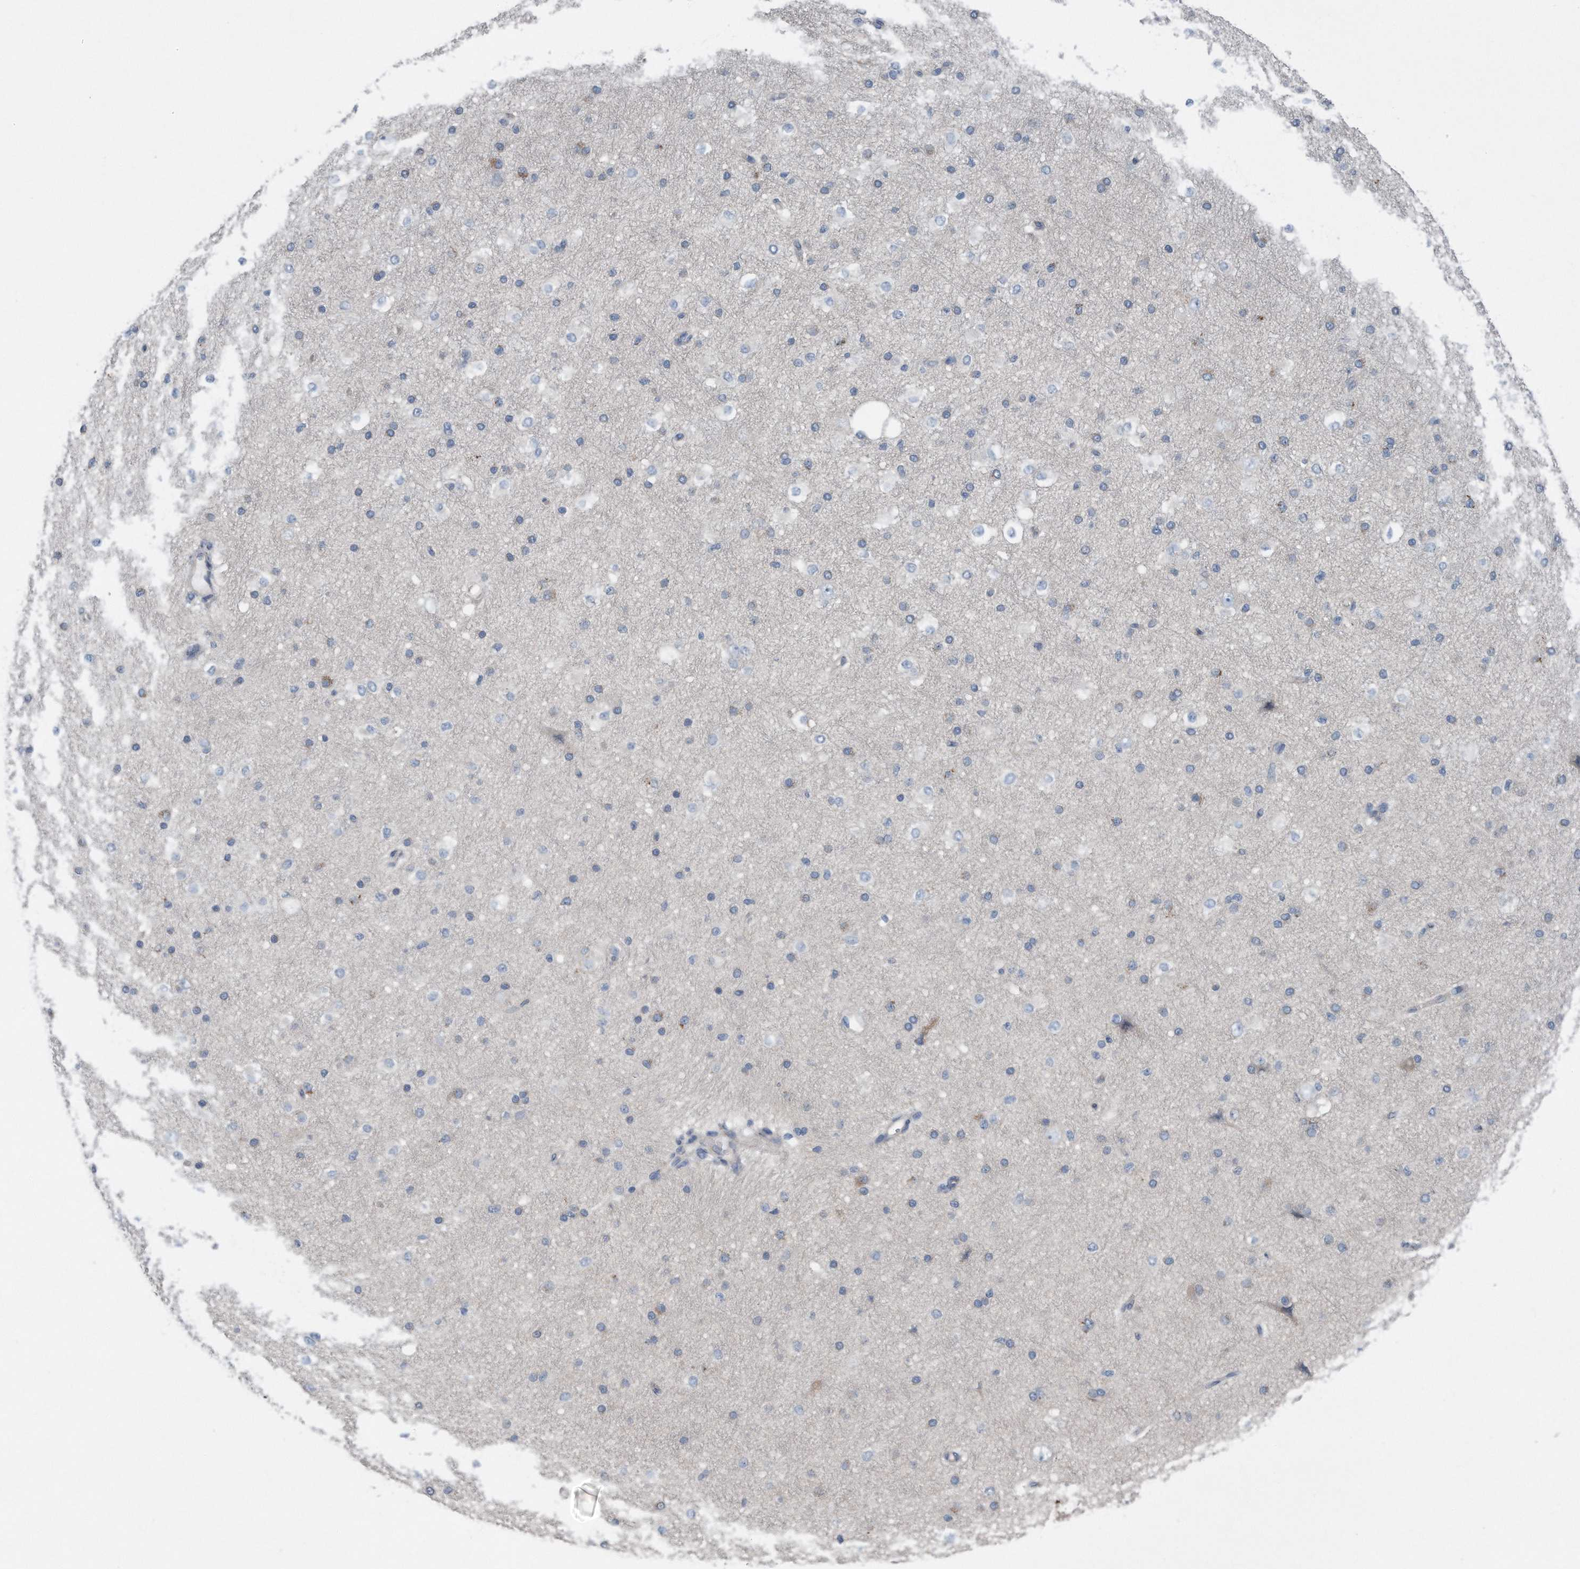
{"staining": {"intensity": "negative", "quantity": "none", "location": "none"}, "tissue": "cerebral cortex", "cell_type": "Endothelial cells", "image_type": "normal", "snomed": [{"axis": "morphology", "description": "Normal tissue, NOS"}, {"axis": "morphology", "description": "Developmental malformation"}, {"axis": "topography", "description": "Cerebral cortex"}], "caption": "A high-resolution image shows immunohistochemistry staining of unremarkable cerebral cortex, which reveals no significant staining in endothelial cells. The staining was performed using DAB (3,3'-diaminobenzidine) to visualize the protein expression in brown, while the nuclei were stained in blue with hematoxylin (Magnification: 20x).", "gene": "YRDC", "patient": {"sex": "female", "age": 30}}